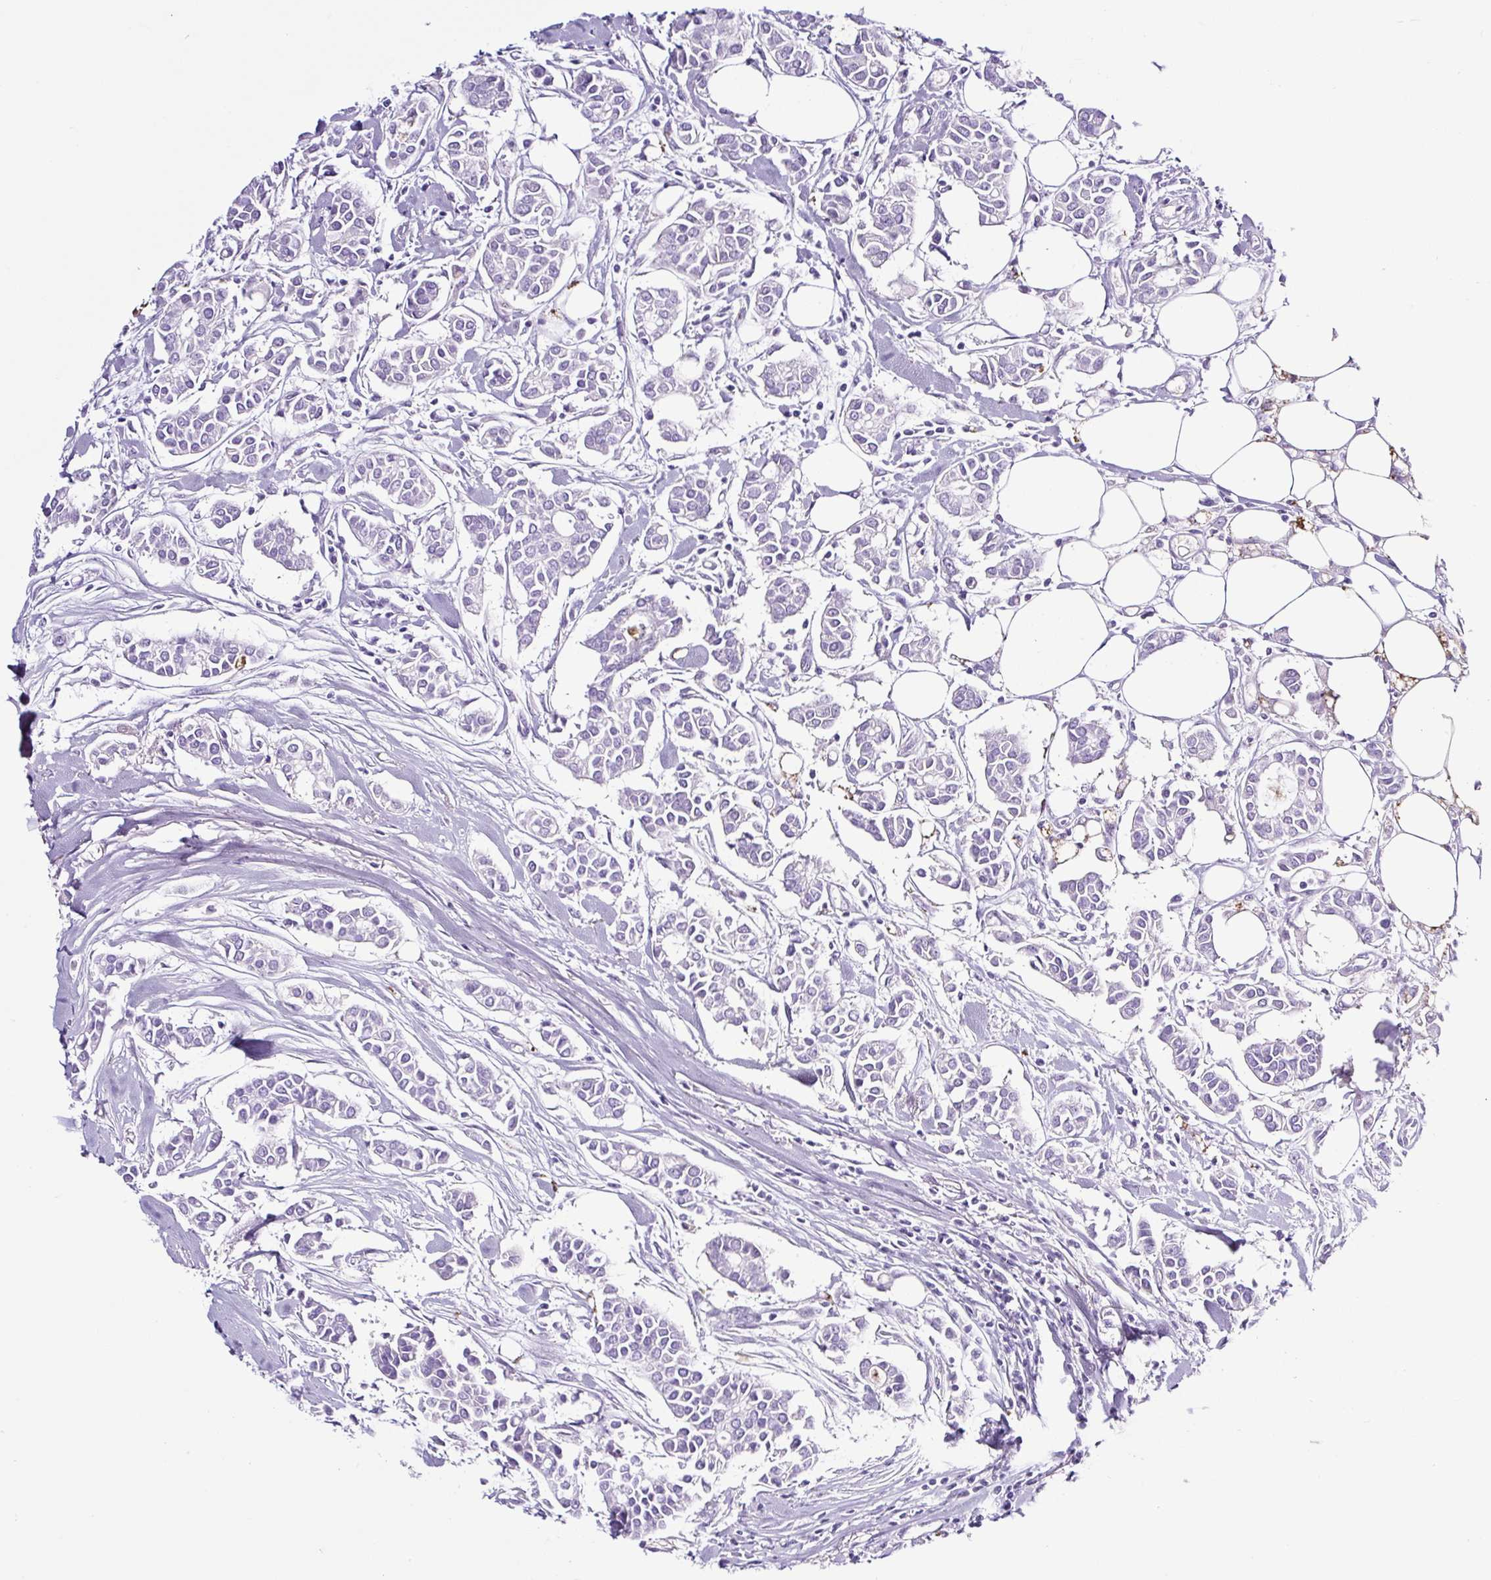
{"staining": {"intensity": "negative", "quantity": "none", "location": "none"}, "tissue": "breast cancer", "cell_type": "Tumor cells", "image_type": "cancer", "snomed": [{"axis": "morphology", "description": "Duct carcinoma"}, {"axis": "topography", "description": "Breast"}], "caption": "Immunohistochemistry photomicrograph of neoplastic tissue: breast cancer stained with DAB shows no significant protein expression in tumor cells.", "gene": "SP8", "patient": {"sex": "female", "age": 84}}